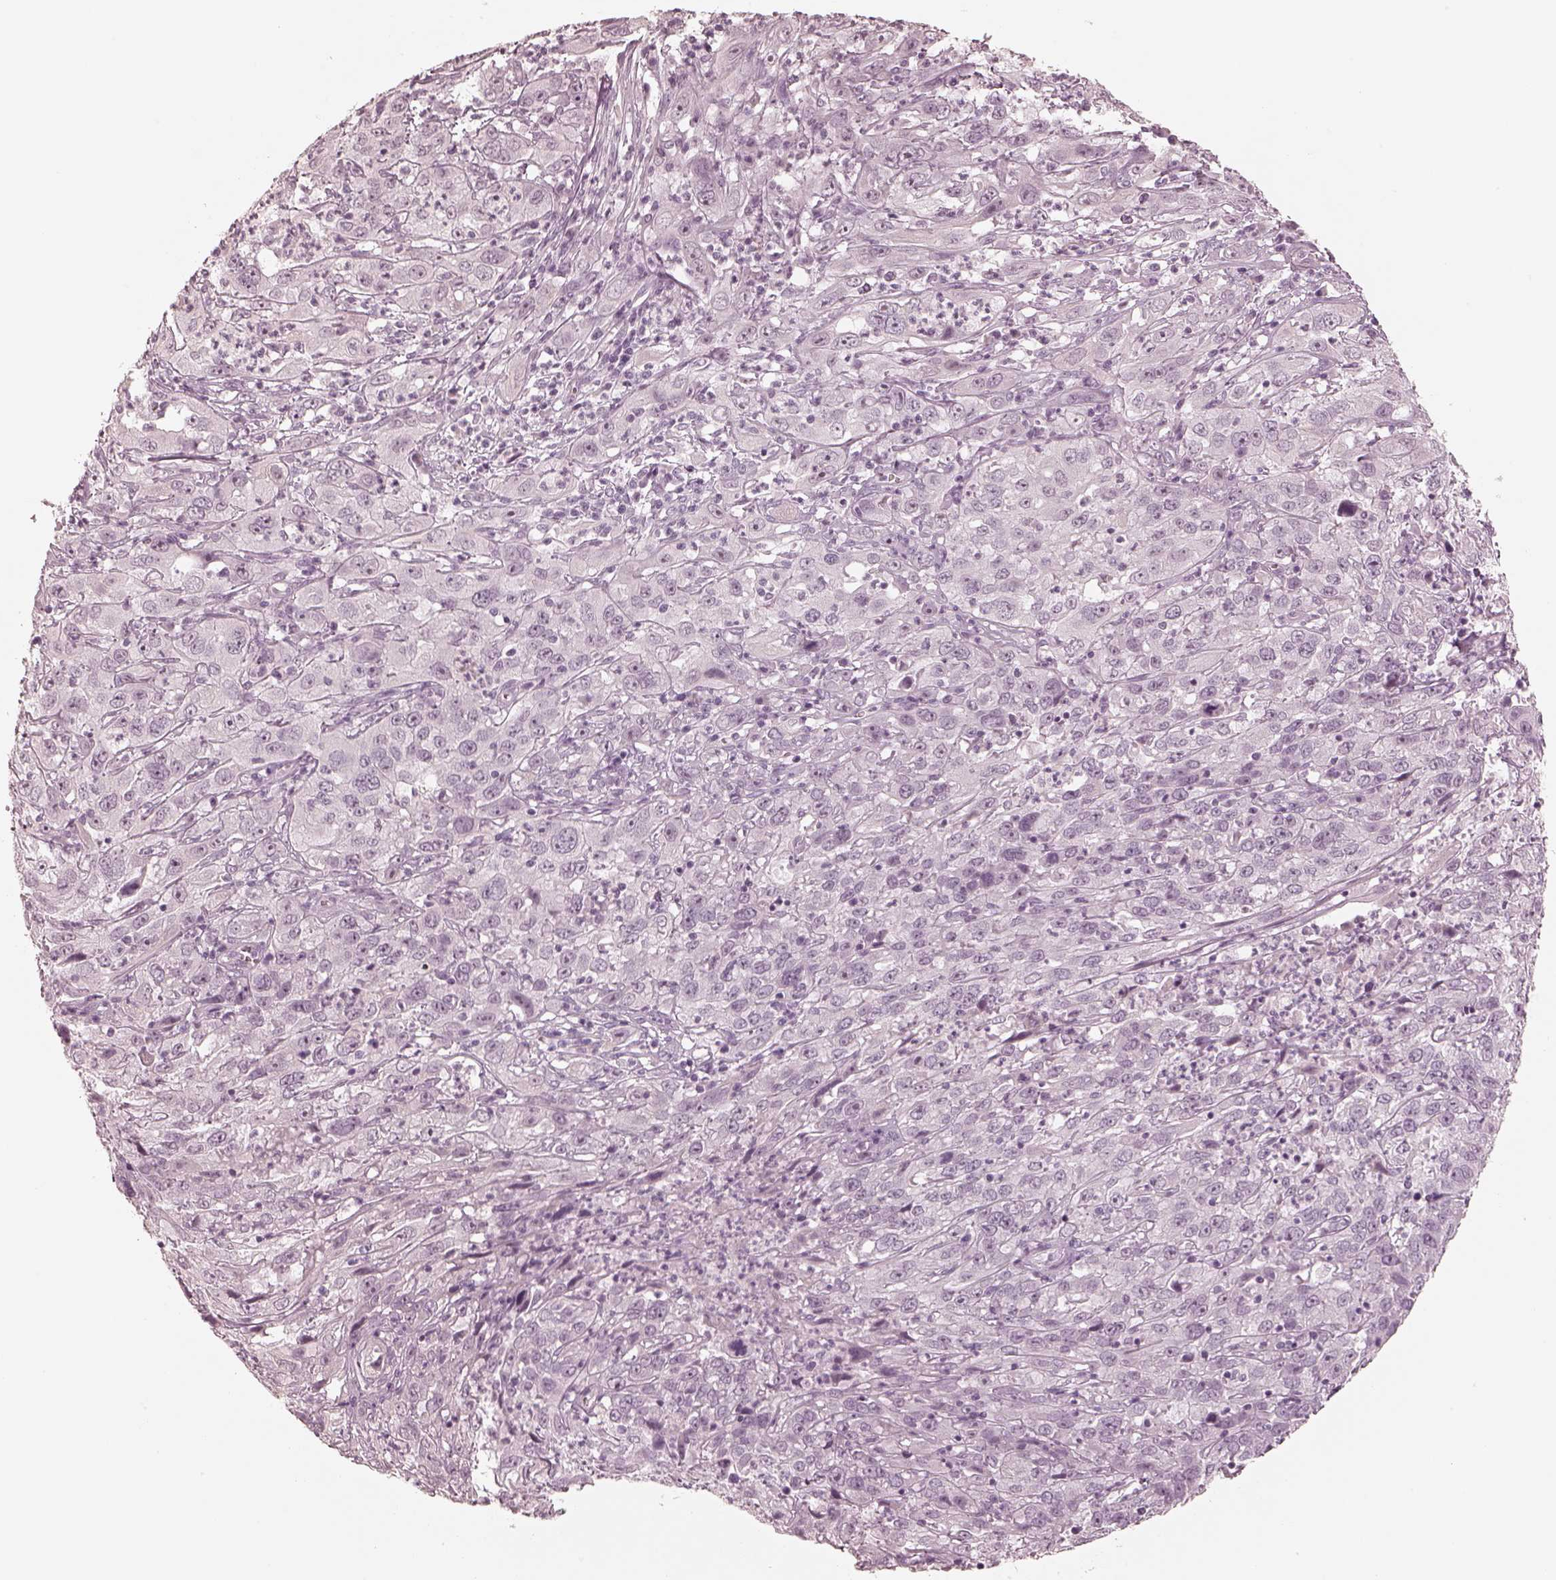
{"staining": {"intensity": "negative", "quantity": "none", "location": "none"}, "tissue": "cervical cancer", "cell_type": "Tumor cells", "image_type": "cancer", "snomed": [{"axis": "morphology", "description": "Squamous cell carcinoma, NOS"}, {"axis": "topography", "description": "Cervix"}], "caption": "Tumor cells are negative for protein expression in human cervical squamous cell carcinoma.", "gene": "CALR3", "patient": {"sex": "female", "age": 32}}